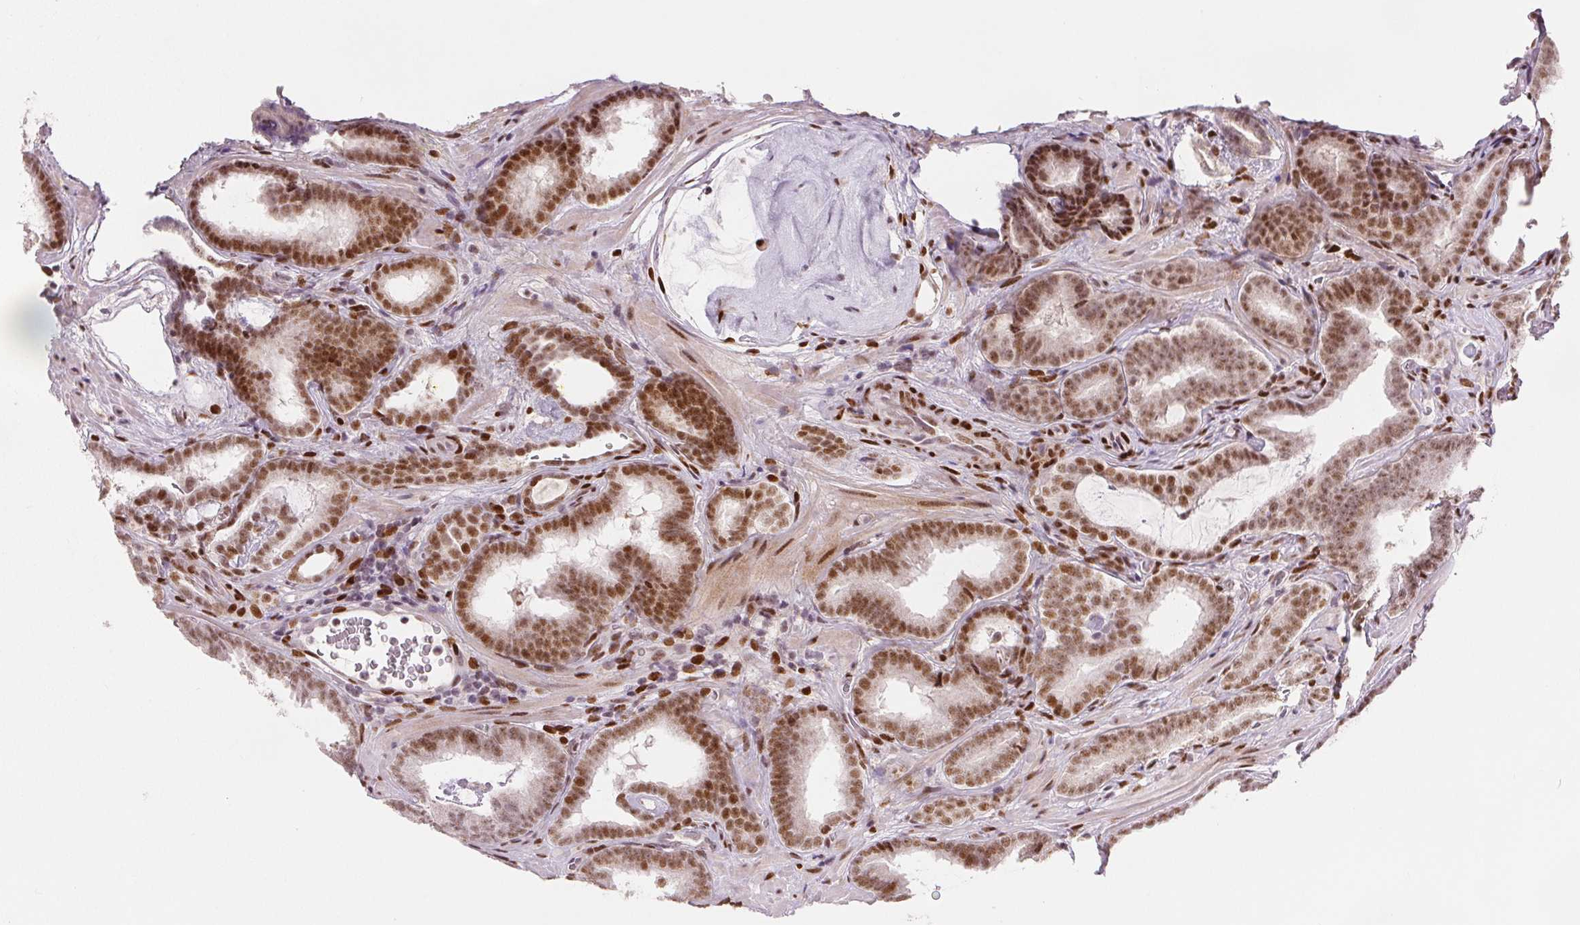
{"staining": {"intensity": "moderate", "quantity": ">75%", "location": "nuclear"}, "tissue": "prostate cancer", "cell_type": "Tumor cells", "image_type": "cancer", "snomed": [{"axis": "morphology", "description": "Adenocarcinoma, Low grade"}, {"axis": "topography", "description": "Prostate"}], "caption": "Prostate low-grade adenocarcinoma was stained to show a protein in brown. There is medium levels of moderate nuclear positivity in about >75% of tumor cells. (DAB (3,3'-diaminobenzidine) = brown stain, brightfield microscopy at high magnification).", "gene": "ZNF703", "patient": {"sex": "male", "age": 63}}